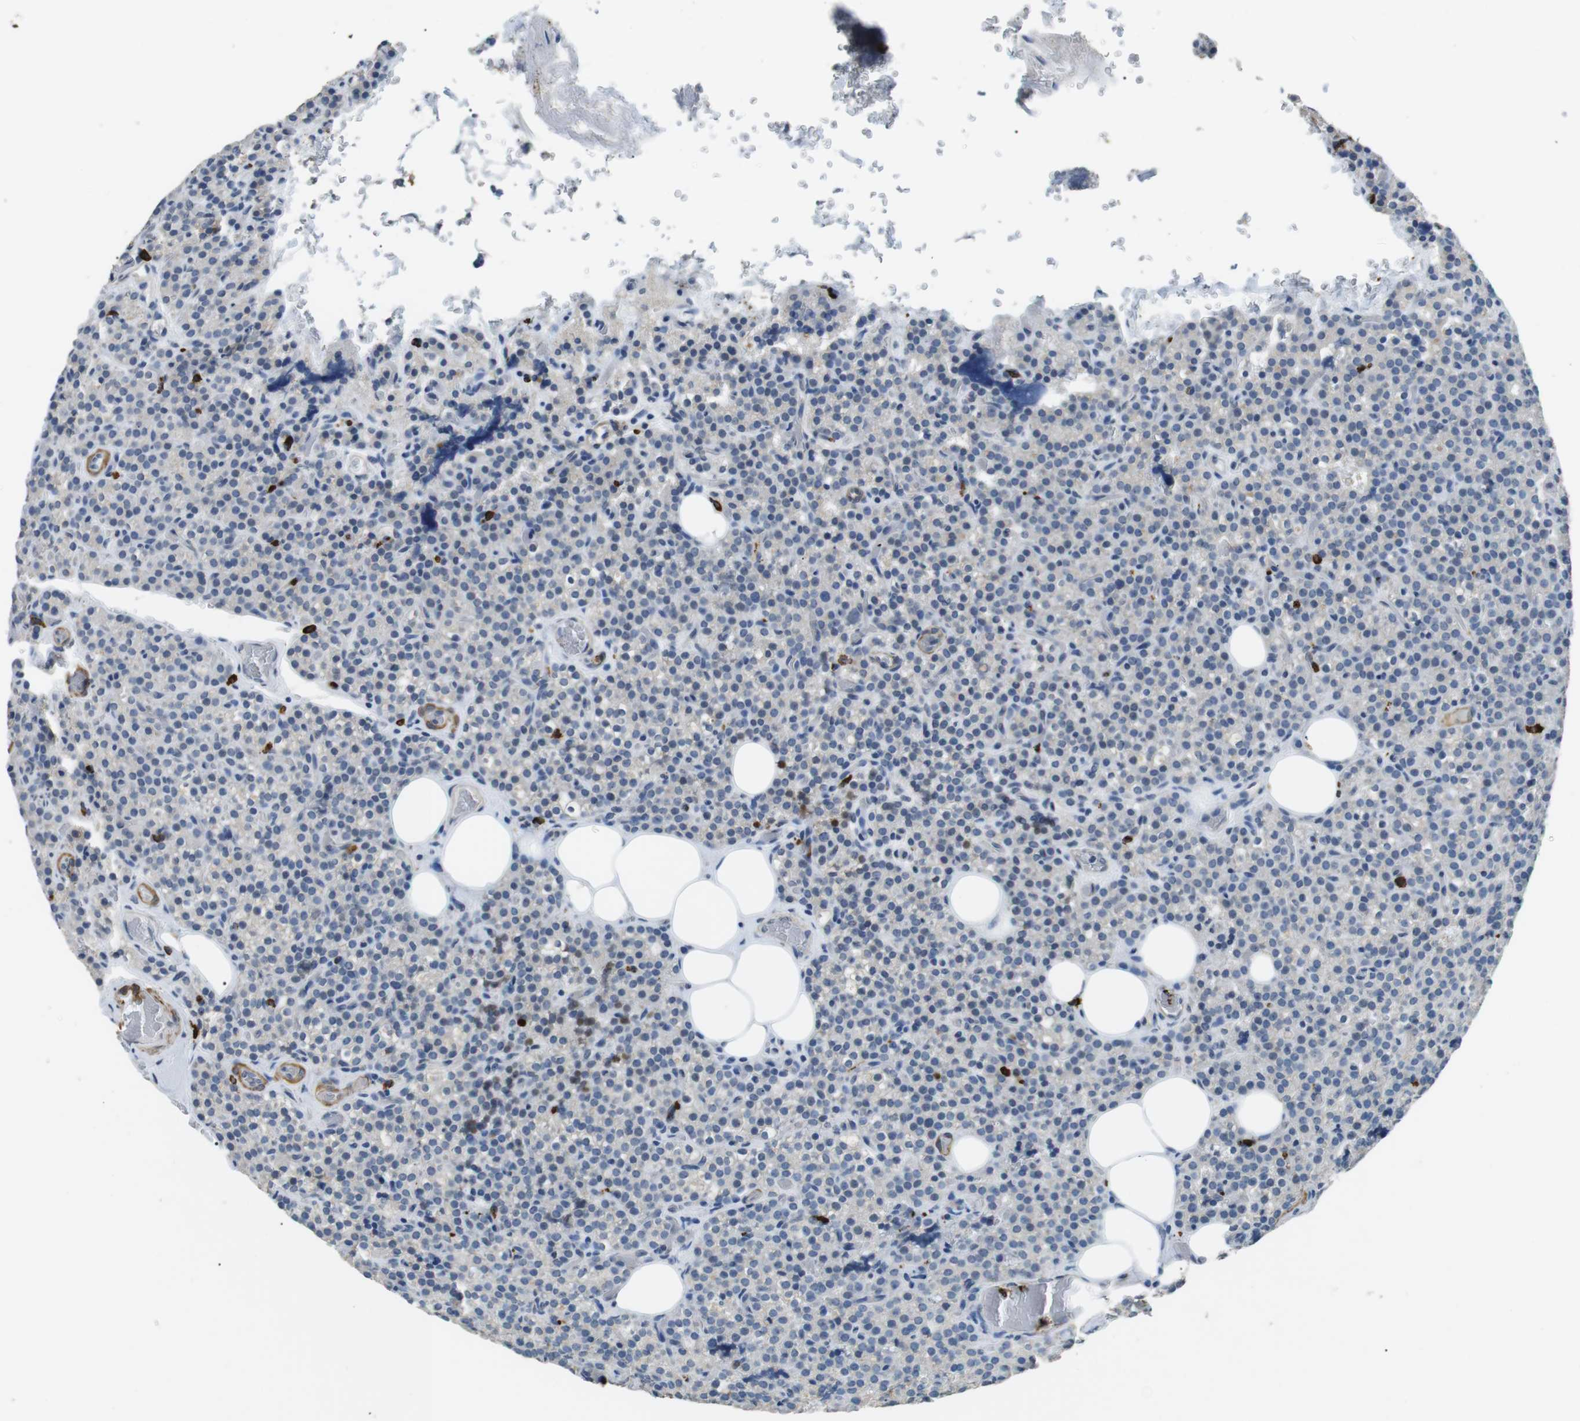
{"staining": {"intensity": "moderate", "quantity": "<25%", "location": "cytoplasmic/membranous"}, "tissue": "parathyroid gland", "cell_type": "Glandular cells", "image_type": "normal", "snomed": [{"axis": "morphology", "description": "Normal tissue, NOS"}, {"axis": "topography", "description": "Parathyroid gland"}], "caption": "Brown immunohistochemical staining in normal parathyroid gland displays moderate cytoplasmic/membranous expression in approximately <25% of glandular cells. (brown staining indicates protein expression, while blue staining denotes nuclei).", "gene": "GZMM", "patient": {"sex": "female", "age": 47}}